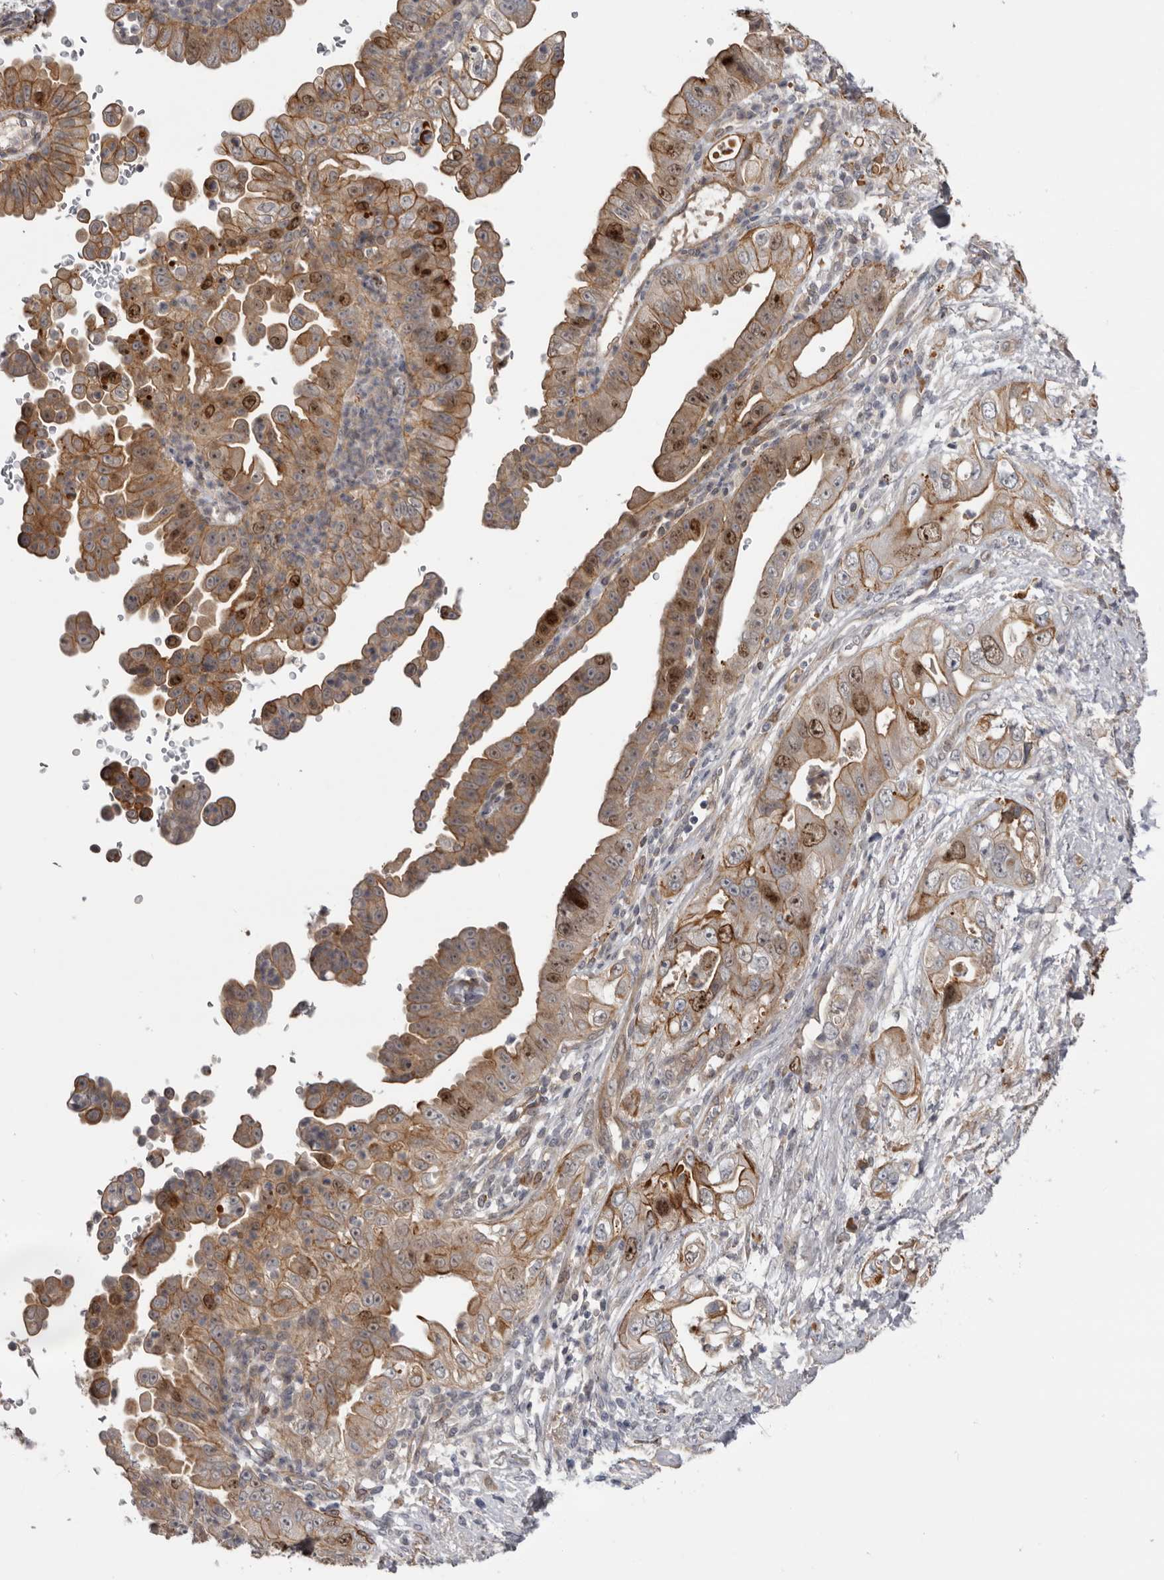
{"staining": {"intensity": "moderate", "quantity": ">75%", "location": "cytoplasmic/membranous,nuclear"}, "tissue": "pancreatic cancer", "cell_type": "Tumor cells", "image_type": "cancer", "snomed": [{"axis": "morphology", "description": "Adenocarcinoma, NOS"}, {"axis": "topography", "description": "Pancreas"}], "caption": "Protein analysis of adenocarcinoma (pancreatic) tissue demonstrates moderate cytoplasmic/membranous and nuclear positivity in about >75% of tumor cells.", "gene": "CDCA8", "patient": {"sex": "female", "age": 78}}